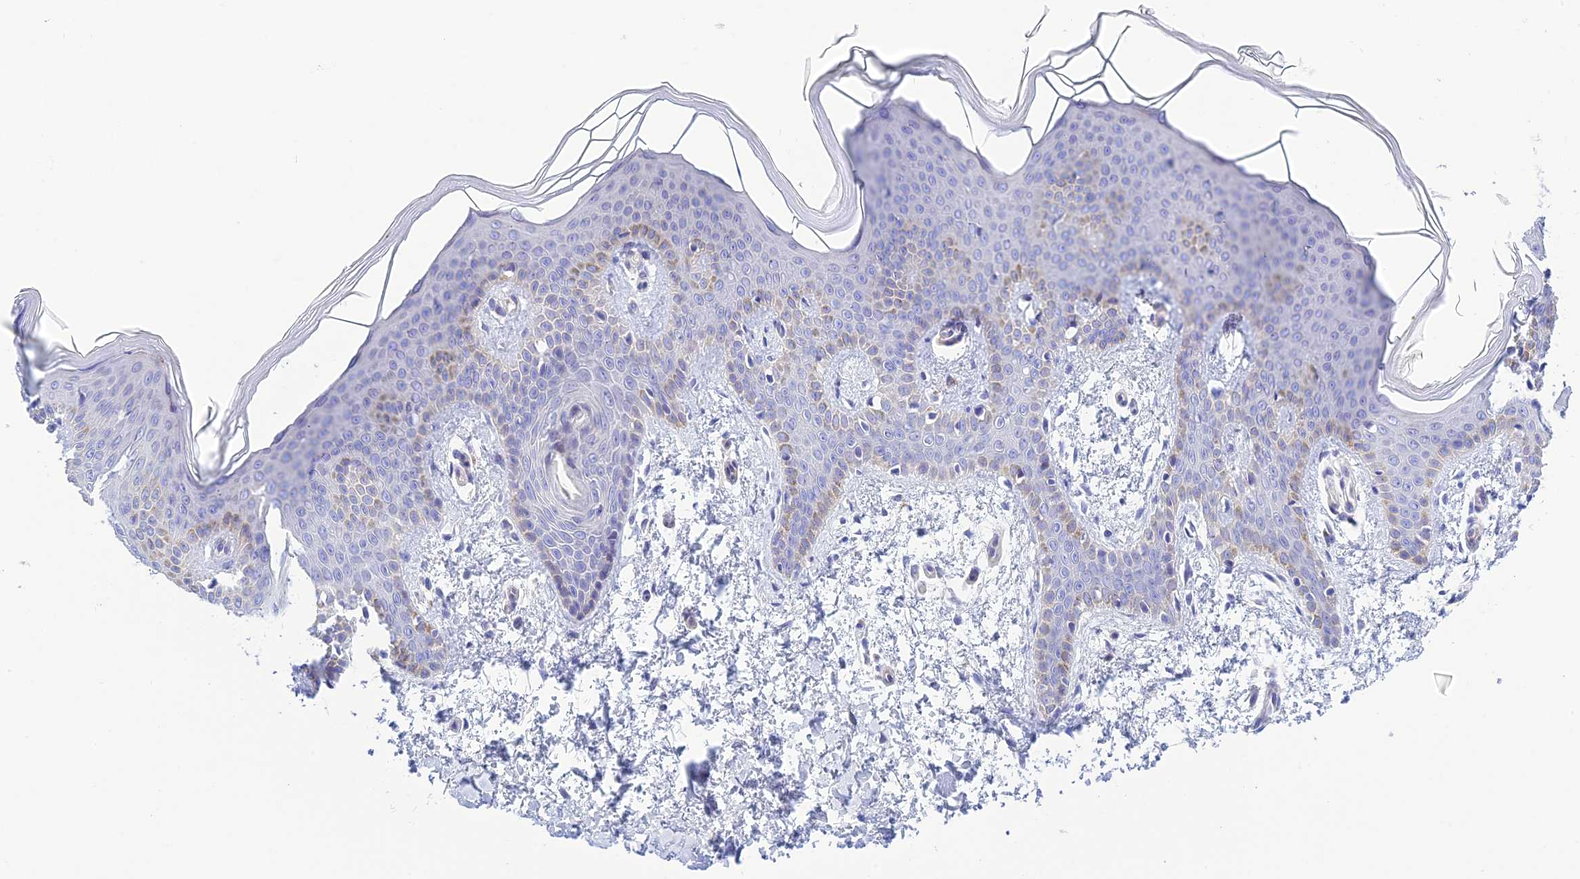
{"staining": {"intensity": "negative", "quantity": "none", "location": "none"}, "tissue": "skin", "cell_type": "Fibroblasts", "image_type": "normal", "snomed": [{"axis": "morphology", "description": "Normal tissue, NOS"}, {"axis": "topography", "description": "Skin"}], "caption": "Immunohistochemistry (IHC) image of benign skin: human skin stained with DAB exhibits no significant protein staining in fibroblasts.", "gene": "ZDHHC16", "patient": {"sex": "male", "age": 36}}